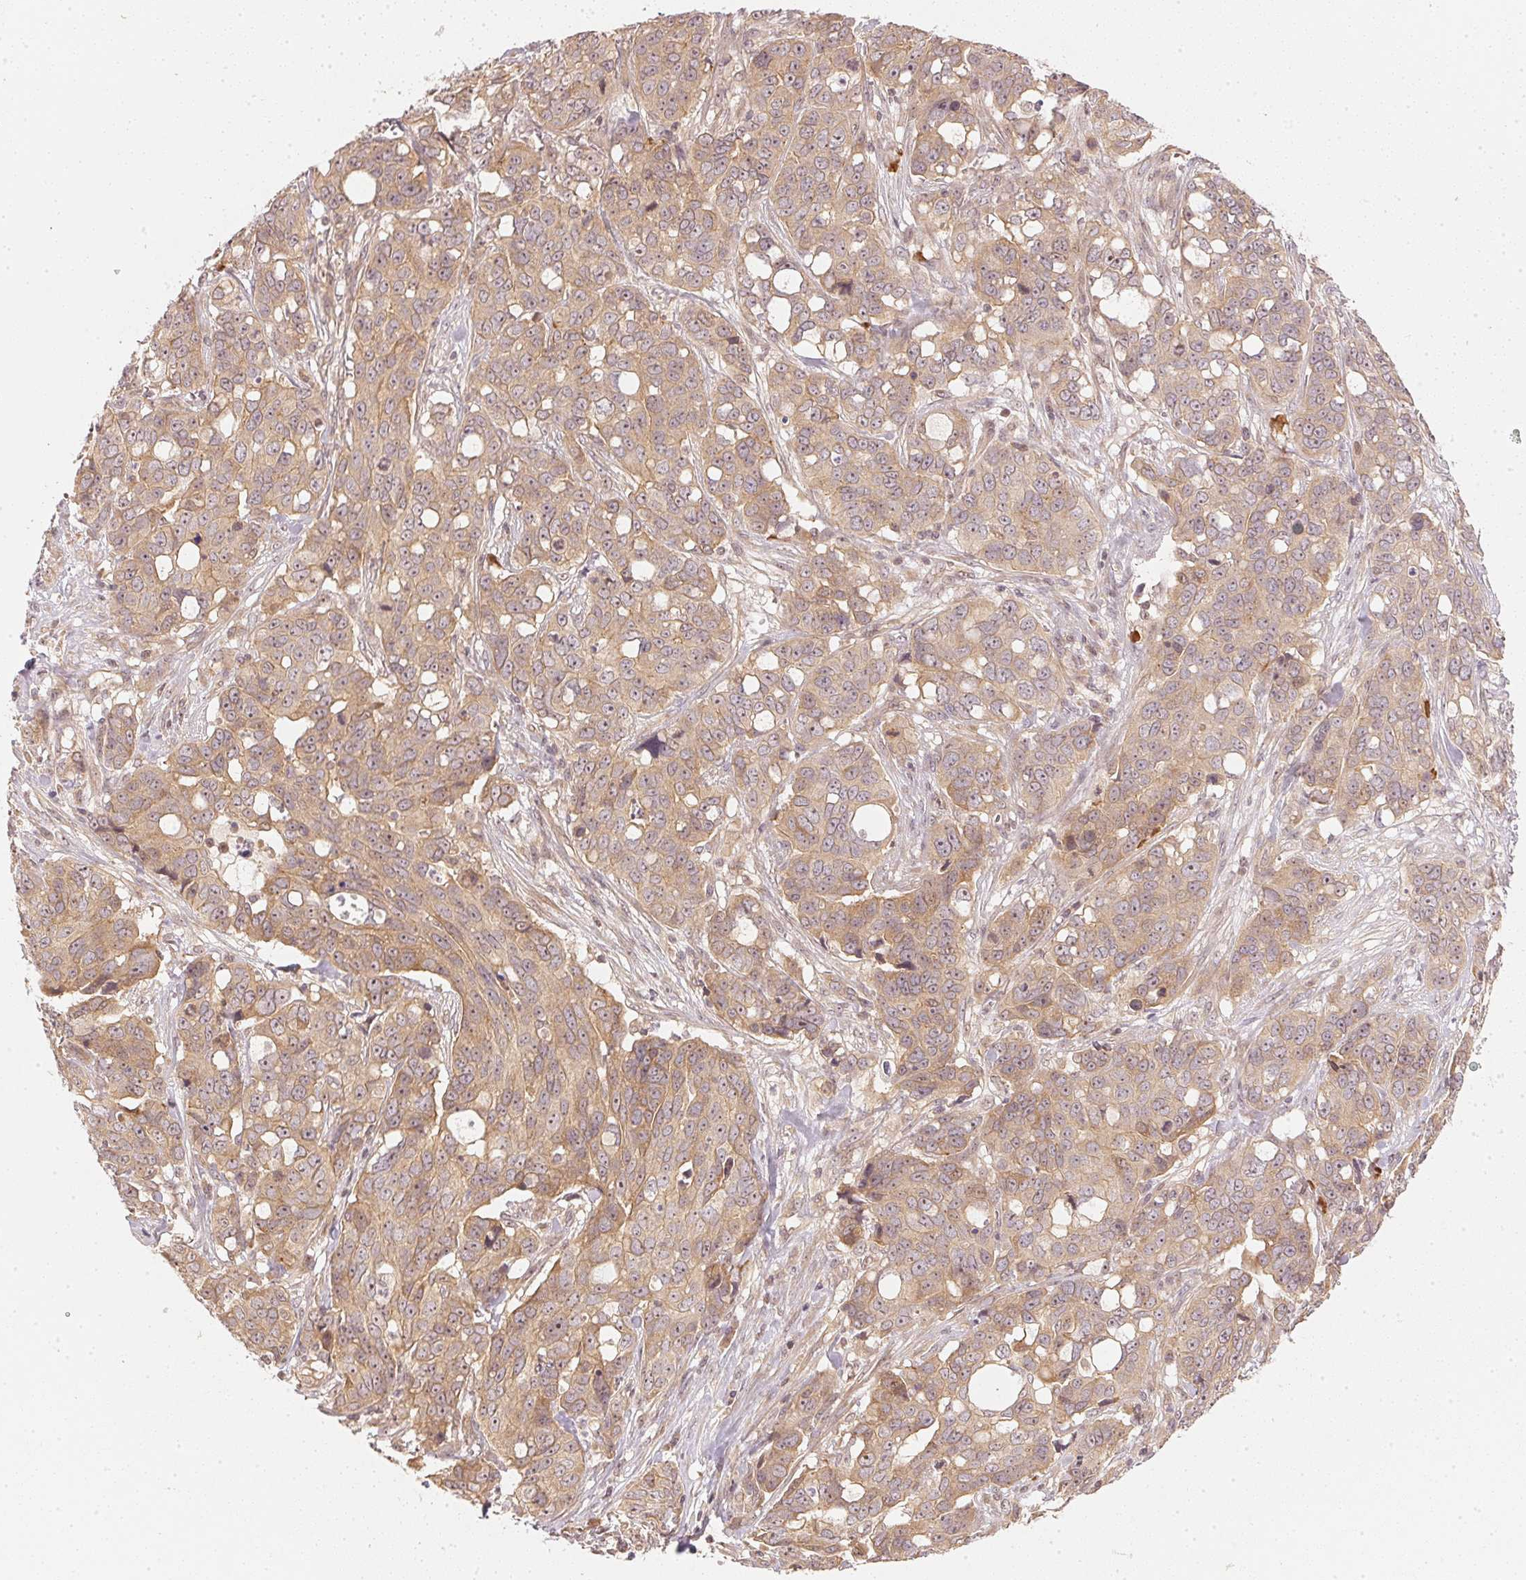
{"staining": {"intensity": "moderate", "quantity": ">75%", "location": "cytoplasmic/membranous"}, "tissue": "ovarian cancer", "cell_type": "Tumor cells", "image_type": "cancer", "snomed": [{"axis": "morphology", "description": "Carcinoma, endometroid"}, {"axis": "topography", "description": "Ovary"}], "caption": "The photomicrograph reveals staining of ovarian endometroid carcinoma, revealing moderate cytoplasmic/membranous protein expression (brown color) within tumor cells. Immunohistochemistry (ihc) stains the protein of interest in brown and the nuclei are stained blue.", "gene": "WDR54", "patient": {"sex": "female", "age": 78}}